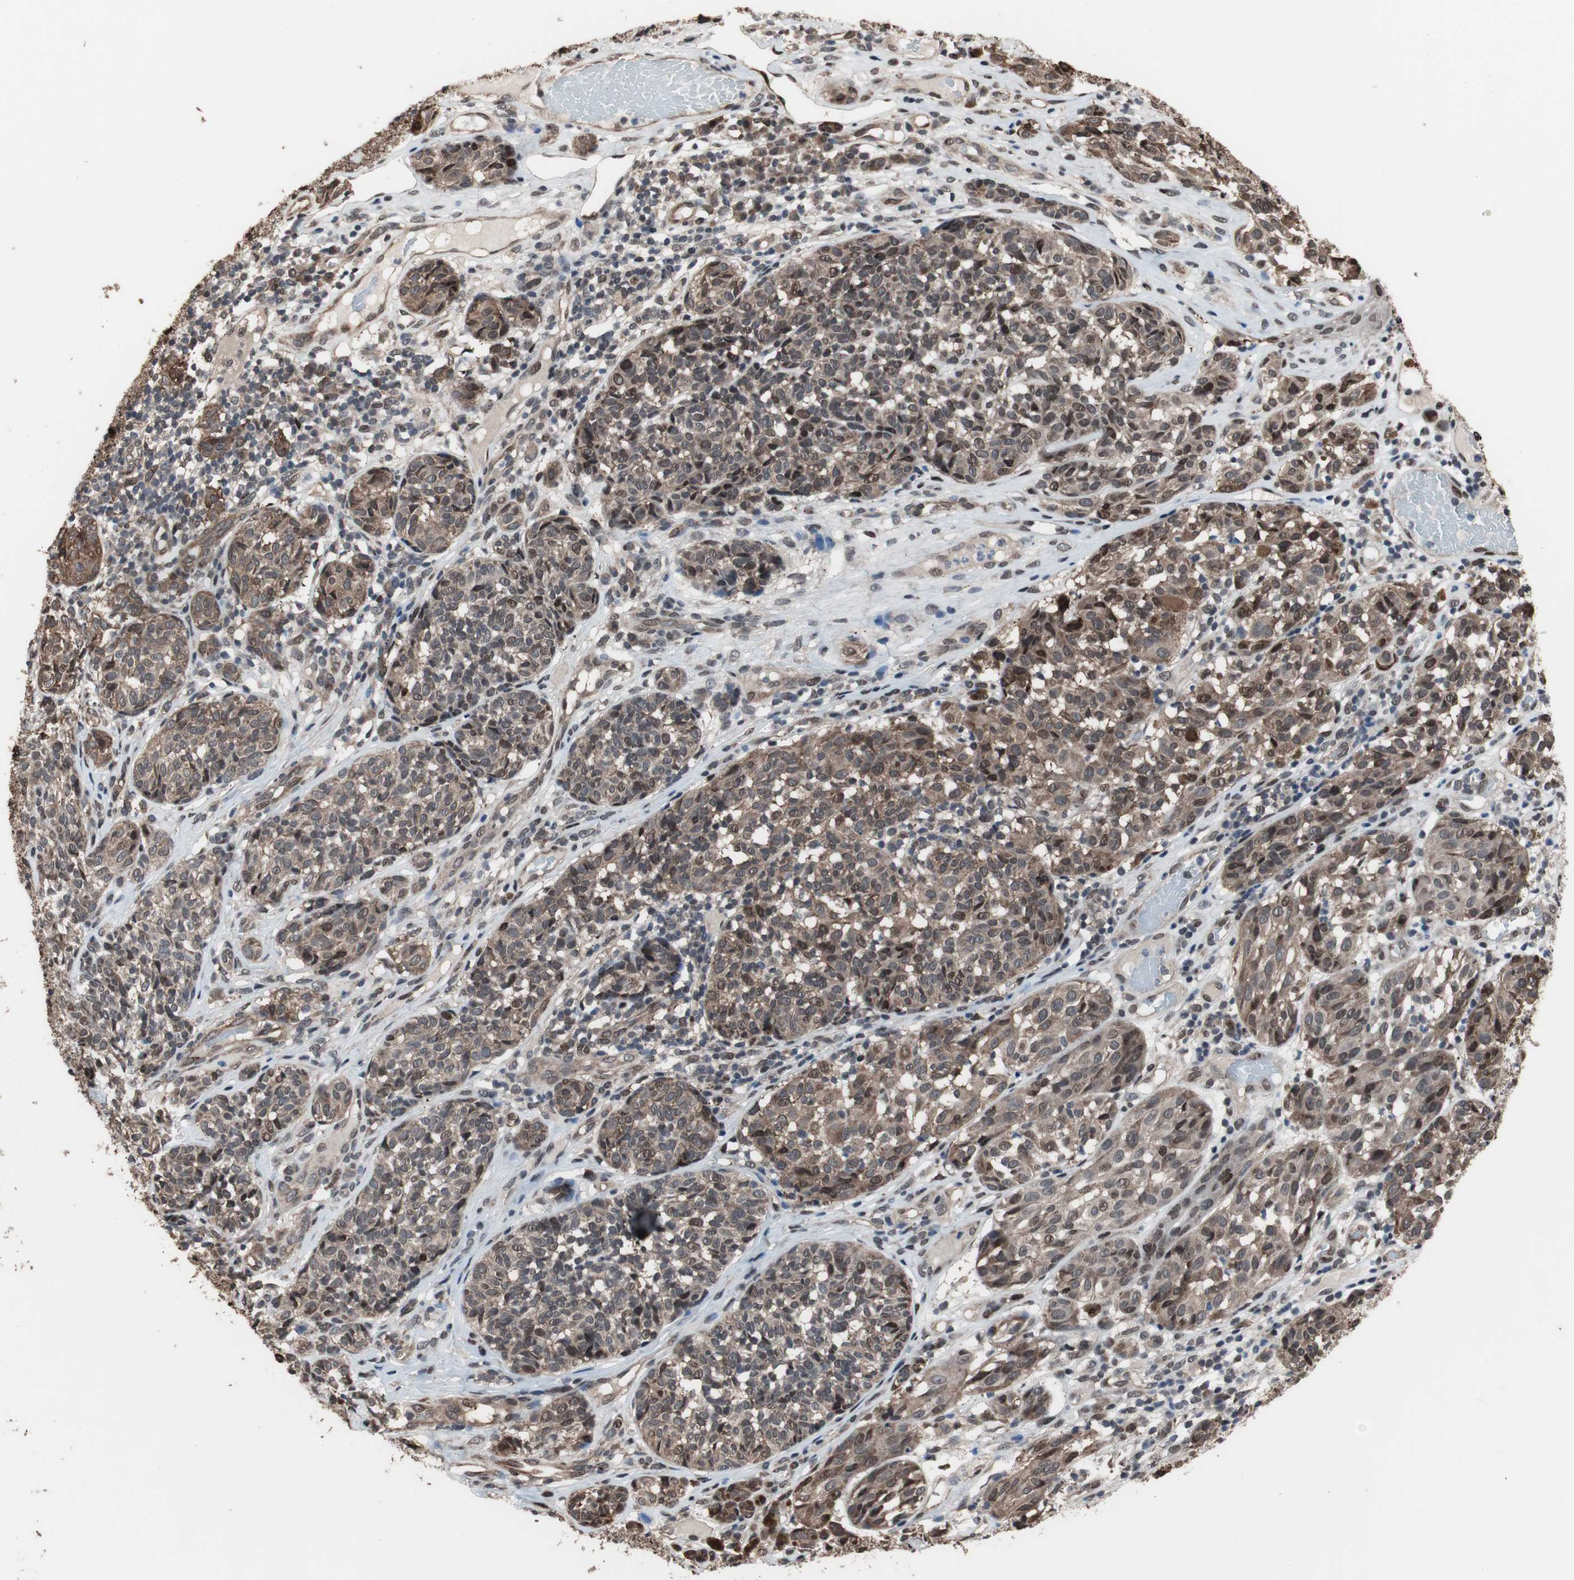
{"staining": {"intensity": "moderate", "quantity": "25%-75%", "location": "cytoplasmic/membranous,nuclear"}, "tissue": "melanoma", "cell_type": "Tumor cells", "image_type": "cancer", "snomed": [{"axis": "morphology", "description": "Malignant melanoma, NOS"}, {"axis": "topography", "description": "Skin"}], "caption": "A brown stain highlights moderate cytoplasmic/membranous and nuclear expression of a protein in human melanoma tumor cells.", "gene": "POGZ", "patient": {"sex": "female", "age": 46}}